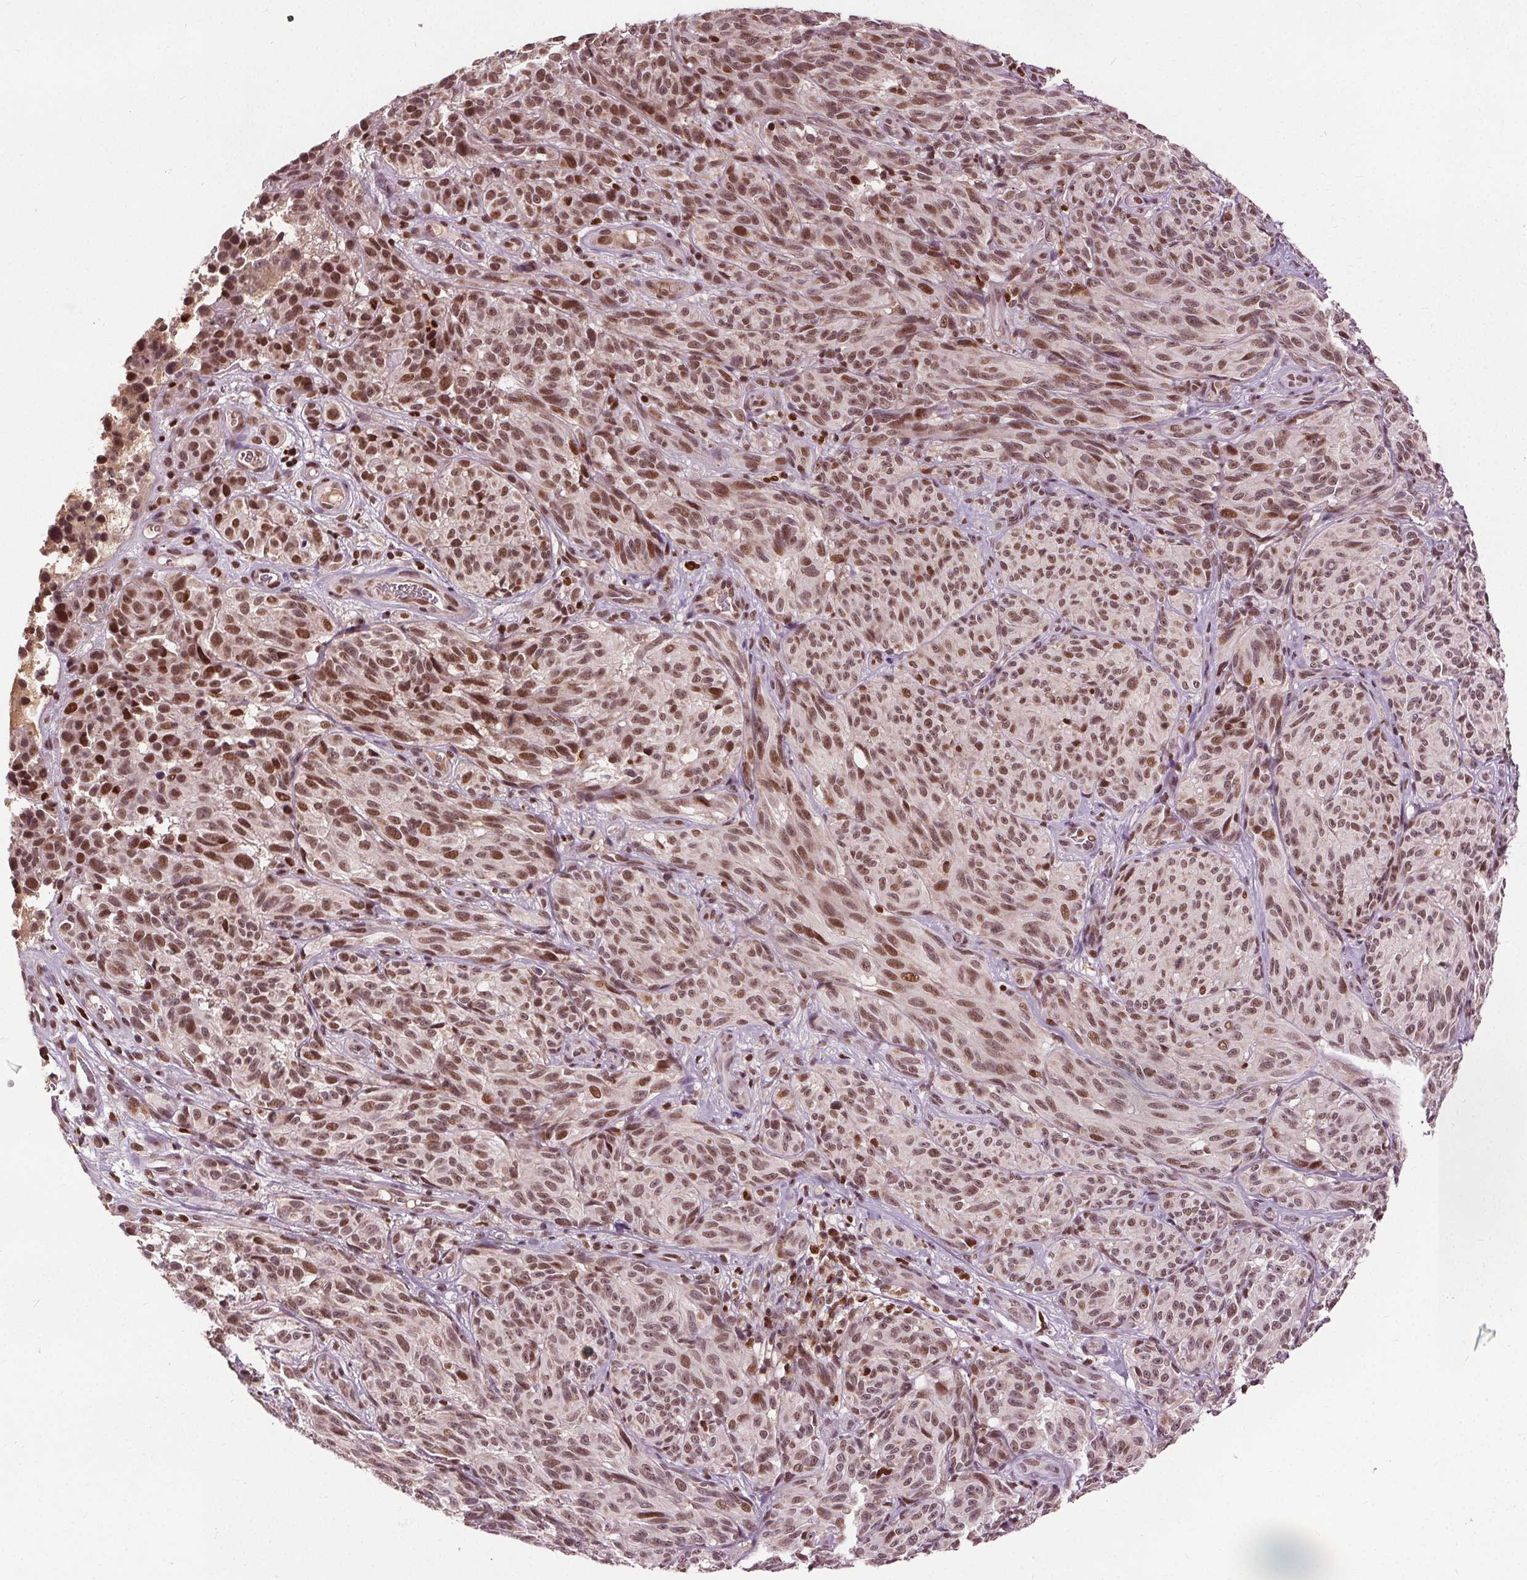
{"staining": {"intensity": "moderate", "quantity": ">75%", "location": "nuclear"}, "tissue": "melanoma", "cell_type": "Tumor cells", "image_type": "cancer", "snomed": [{"axis": "morphology", "description": "Malignant melanoma, NOS"}, {"axis": "topography", "description": "Skin"}], "caption": "Protein staining by IHC displays moderate nuclear positivity in about >75% of tumor cells in melanoma.", "gene": "DDX11", "patient": {"sex": "female", "age": 85}}